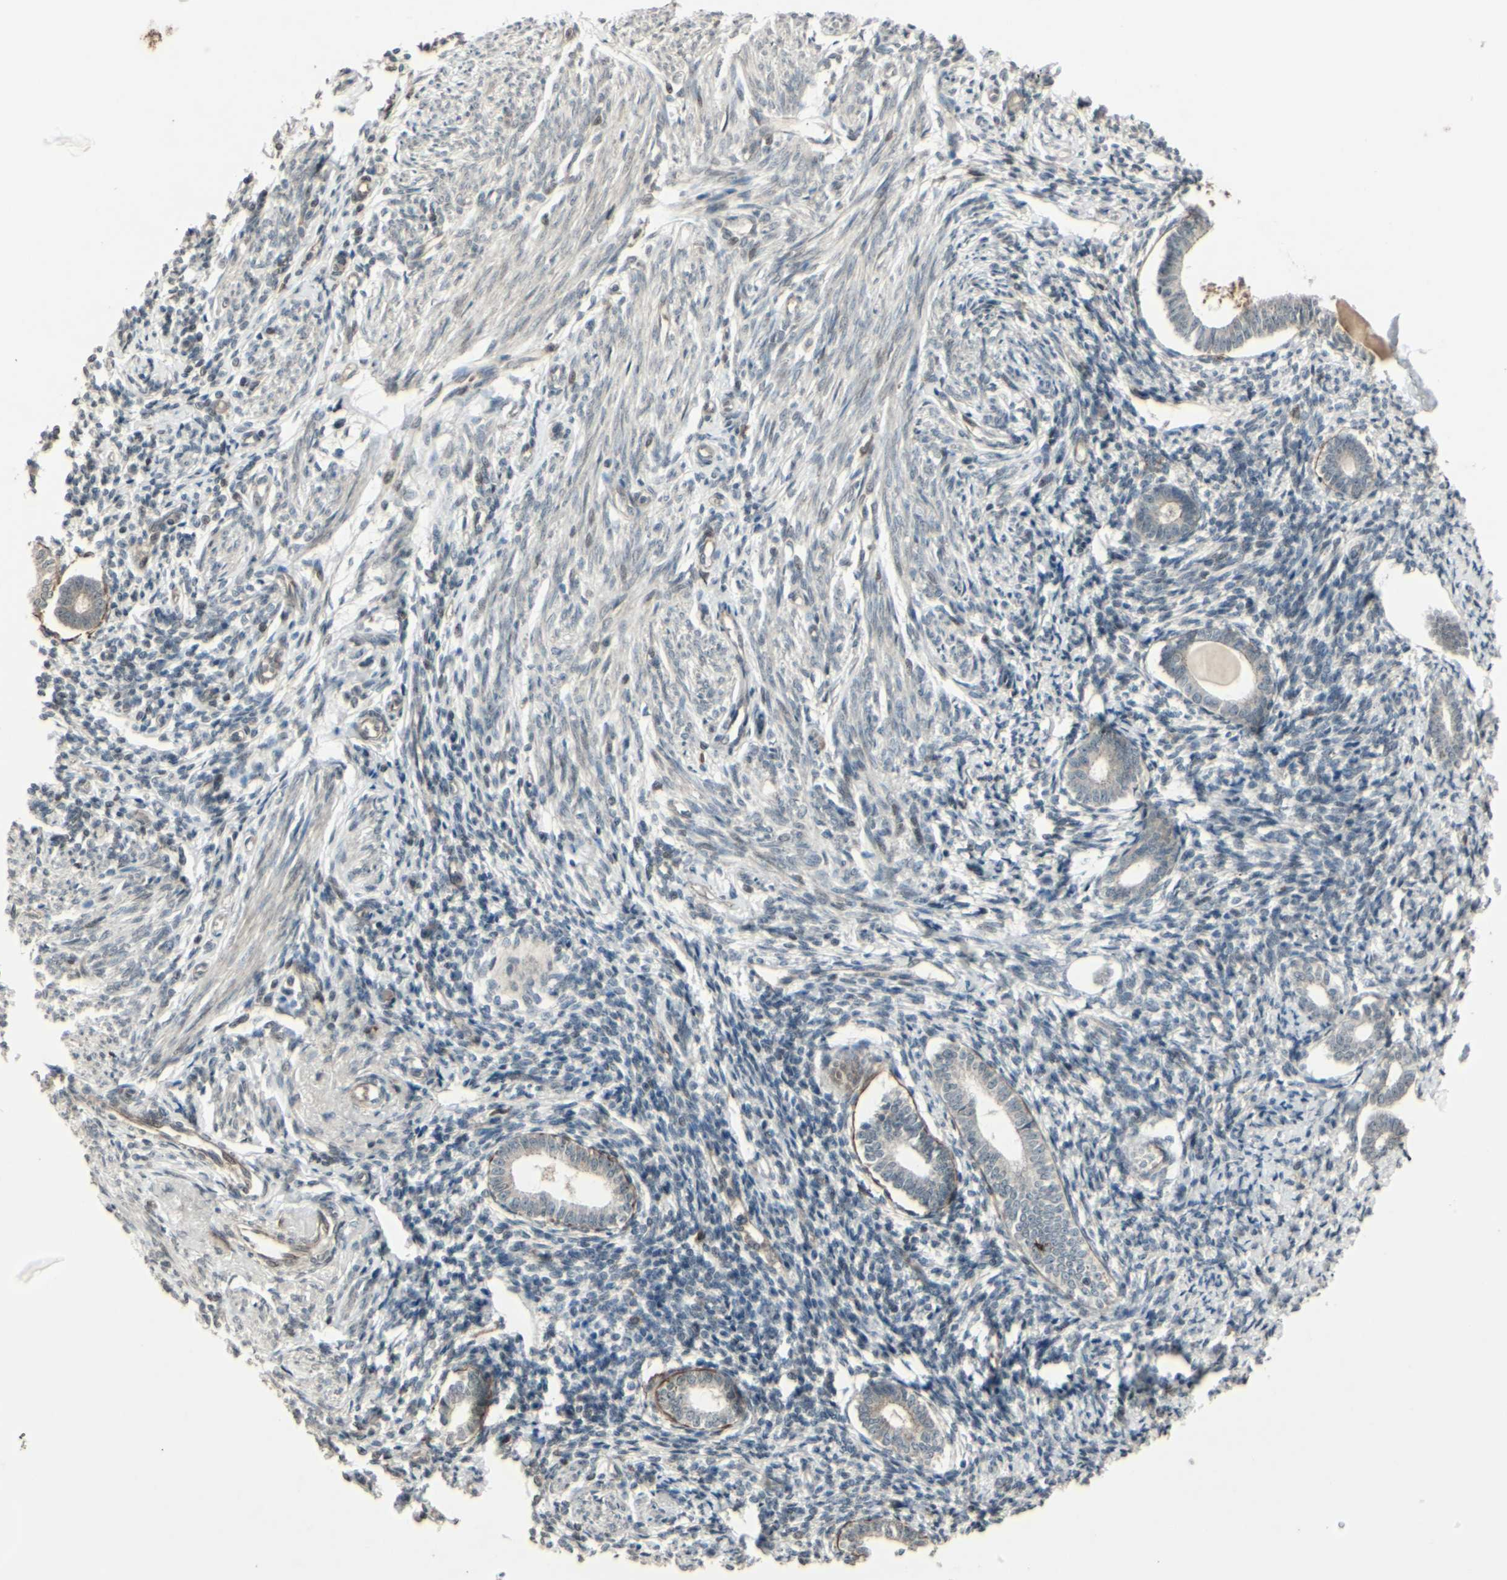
{"staining": {"intensity": "weak", "quantity": "25%-75%", "location": "cytoplasmic/membranous,nuclear"}, "tissue": "endometrium", "cell_type": "Cells in endometrial stroma", "image_type": "normal", "snomed": [{"axis": "morphology", "description": "Normal tissue, NOS"}, {"axis": "topography", "description": "Endometrium"}], "caption": "Benign endometrium demonstrates weak cytoplasmic/membranous,nuclear positivity in about 25%-75% of cells in endometrial stroma (DAB (3,3'-diaminobenzidine) IHC, brown staining for protein, blue staining for nuclei)..", "gene": "BLNK", "patient": {"sex": "female", "age": 71}}